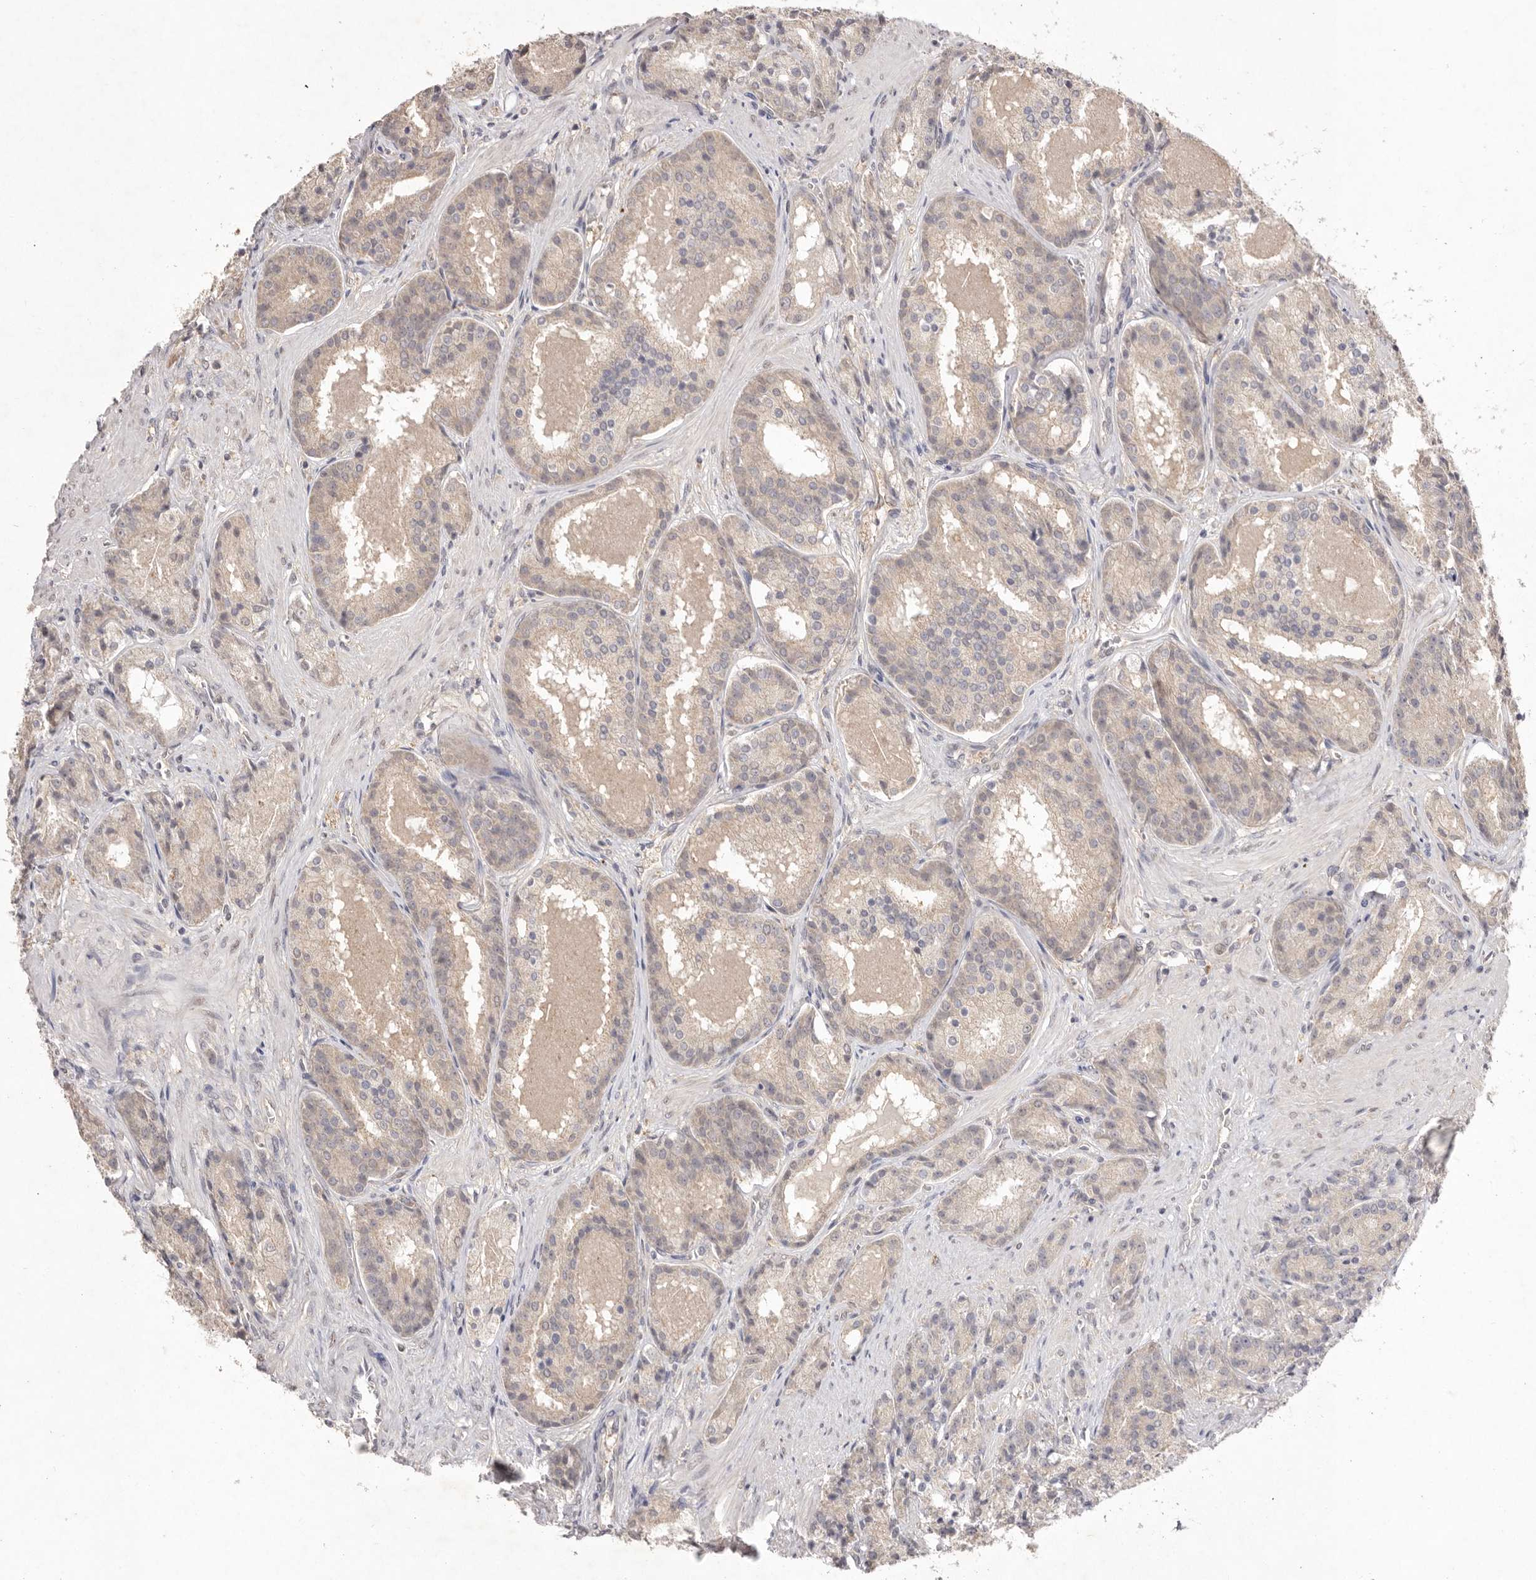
{"staining": {"intensity": "negative", "quantity": "none", "location": "none"}, "tissue": "prostate cancer", "cell_type": "Tumor cells", "image_type": "cancer", "snomed": [{"axis": "morphology", "description": "Adenocarcinoma, High grade"}, {"axis": "topography", "description": "Prostate"}], "caption": "Immunohistochemical staining of human prostate cancer displays no significant staining in tumor cells.", "gene": "TADA1", "patient": {"sex": "male", "age": 60}}